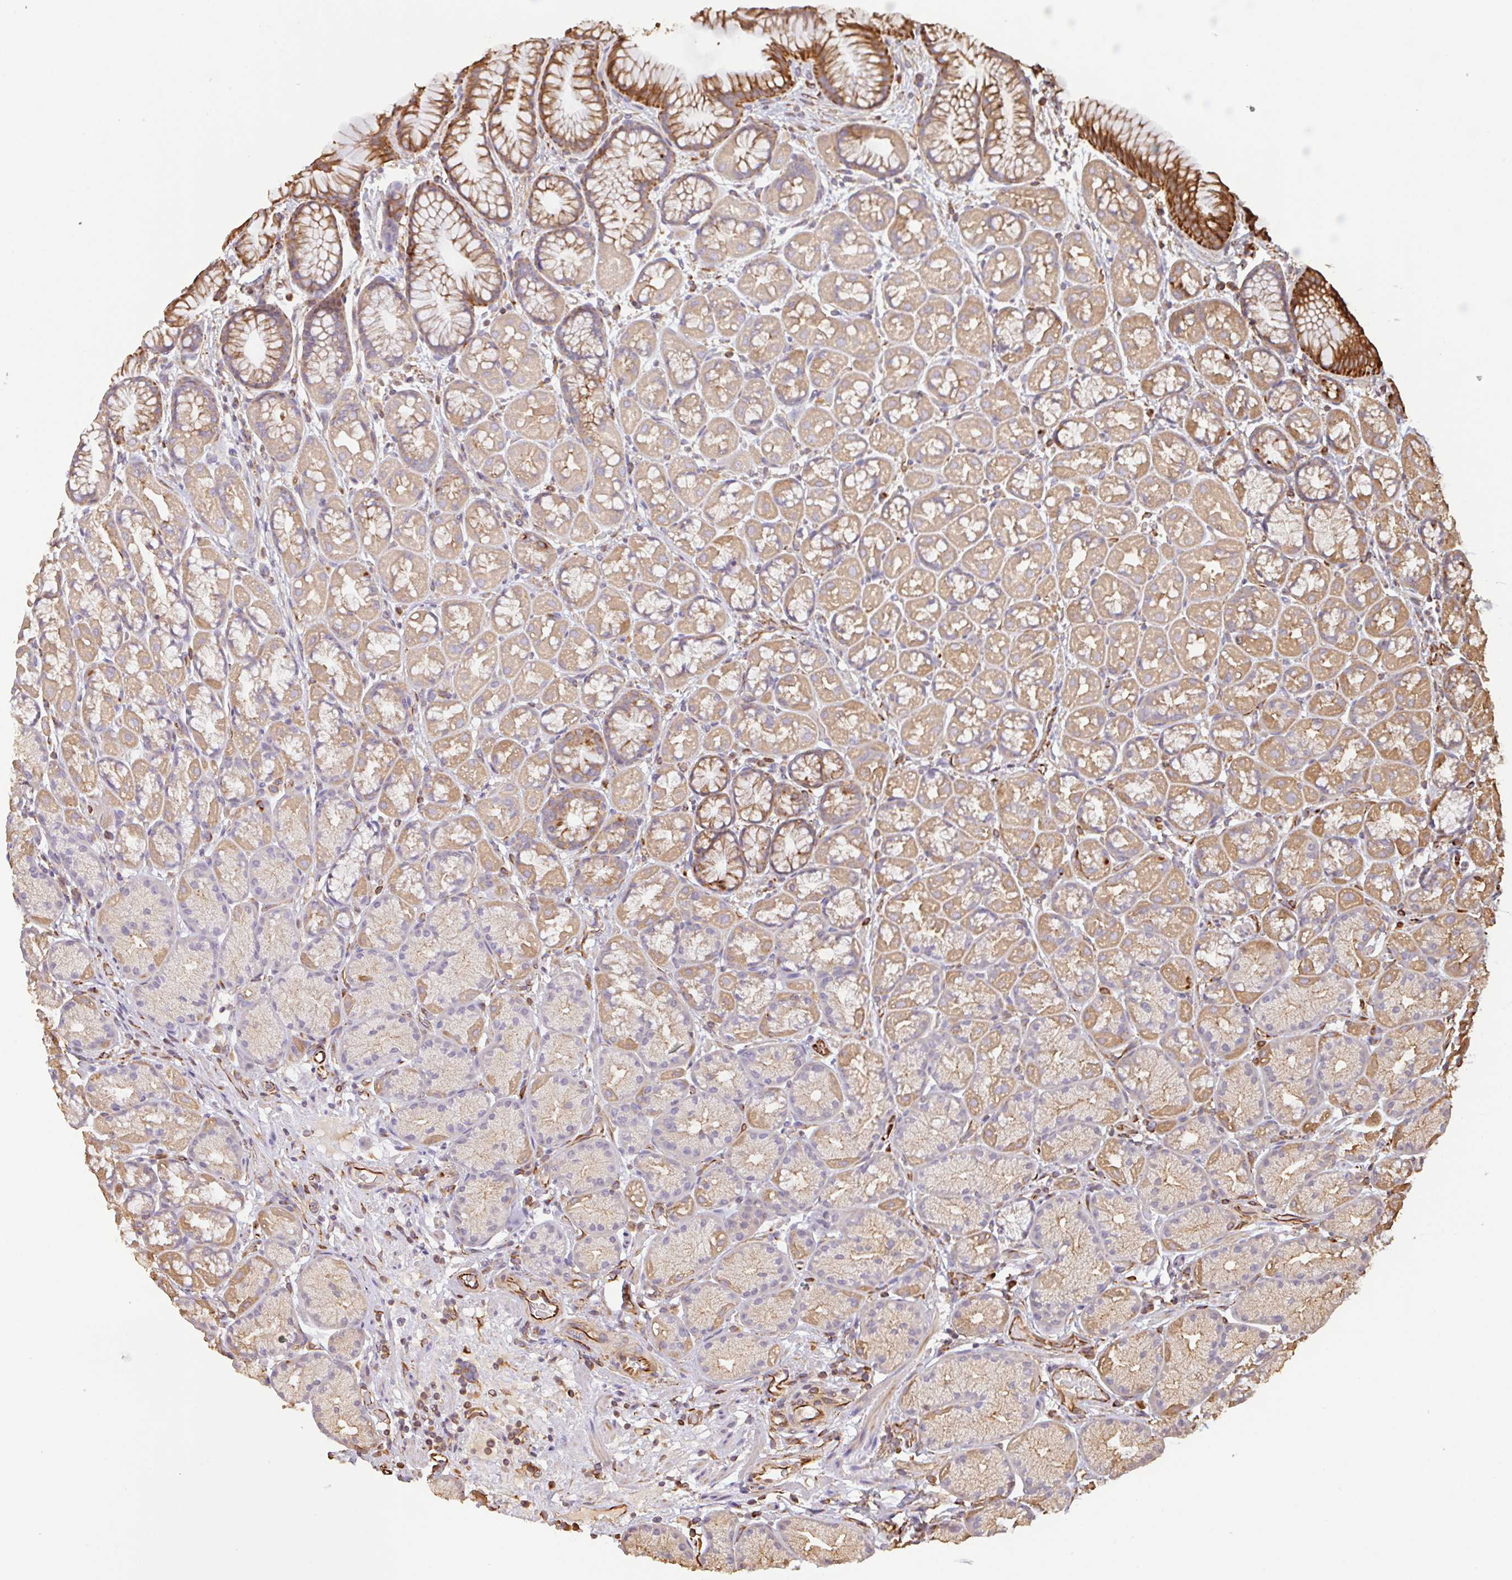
{"staining": {"intensity": "strong", "quantity": "25%-75%", "location": "cytoplasmic/membranous"}, "tissue": "stomach", "cell_type": "Glandular cells", "image_type": "normal", "snomed": [{"axis": "morphology", "description": "Normal tissue, NOS"}, {"axis": "topography", "description": "Stomach, lower"}], "caption": "Protein staining by immunohistochemistry (IHC) displays strong cytoplasmic/membranous positivity in approximately 25%-75% of glandular cells in unremarkable stomach. Using DAB (brown) and hematoxylin (blue) stains, captured at high magnification using brightfield microscopy.", "gene": "ZNF790", "patient": {"sex": "male", "age": 67}}